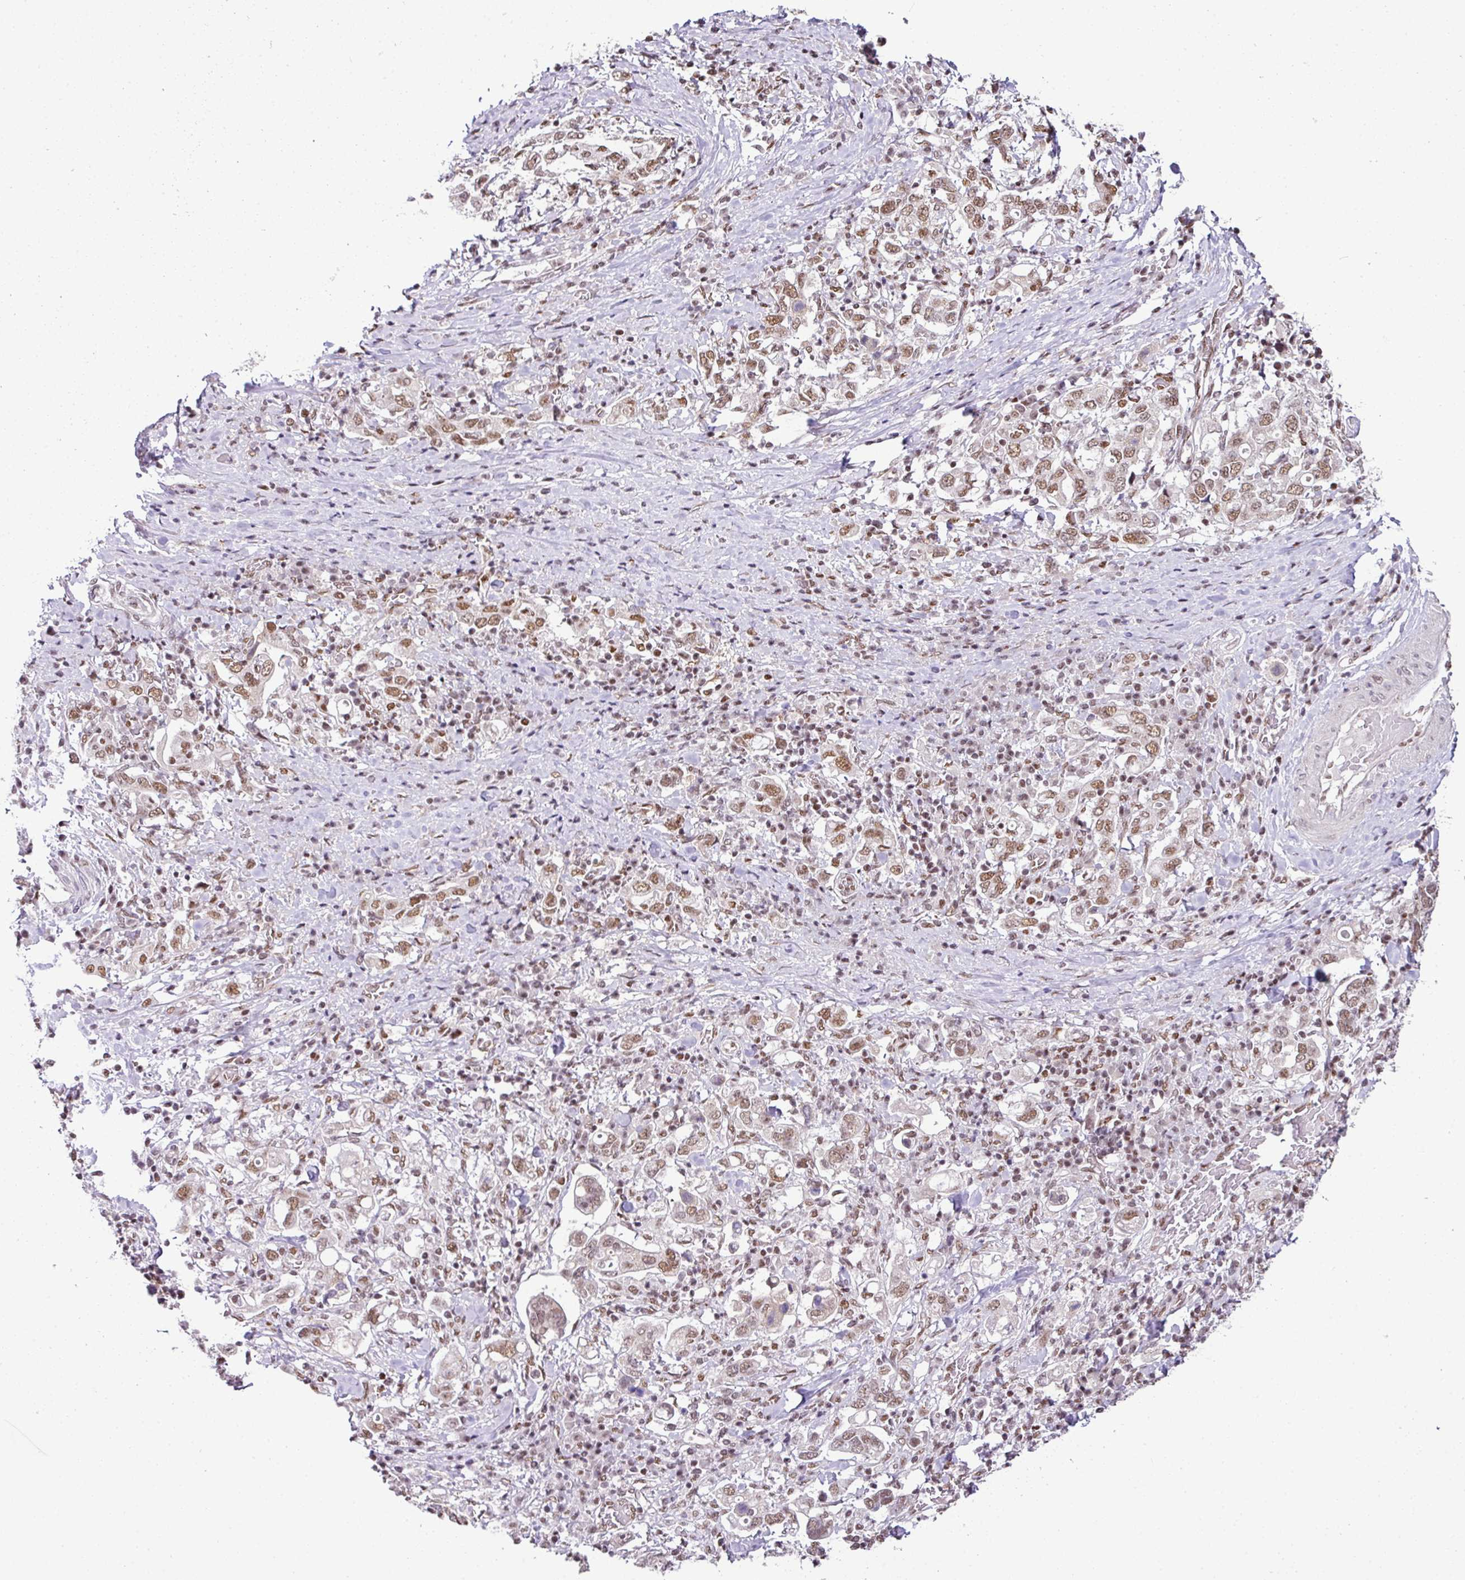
{"staining": {"intensity": "moderate", "quantity": ">75%", "location": "nuclear"}, "tissue": "stomach cancer", "cell_type": "Tumor cells", "image_type": "cancer", "snomed": [{"axis": "morphology", "description": "Adenocarcinoma, NOS"}, {"axis": "topography", "description": "Stomach, upper"}, {"axis": "topography", "description": "Stomach"}], "caption": "Moderate nuclear expression is appreciated in approximately >75% of tumor cells in adenocarcinoma (stomach).", "gene": "PGAP4", "patient": {"sex": "male", "age": 62}}